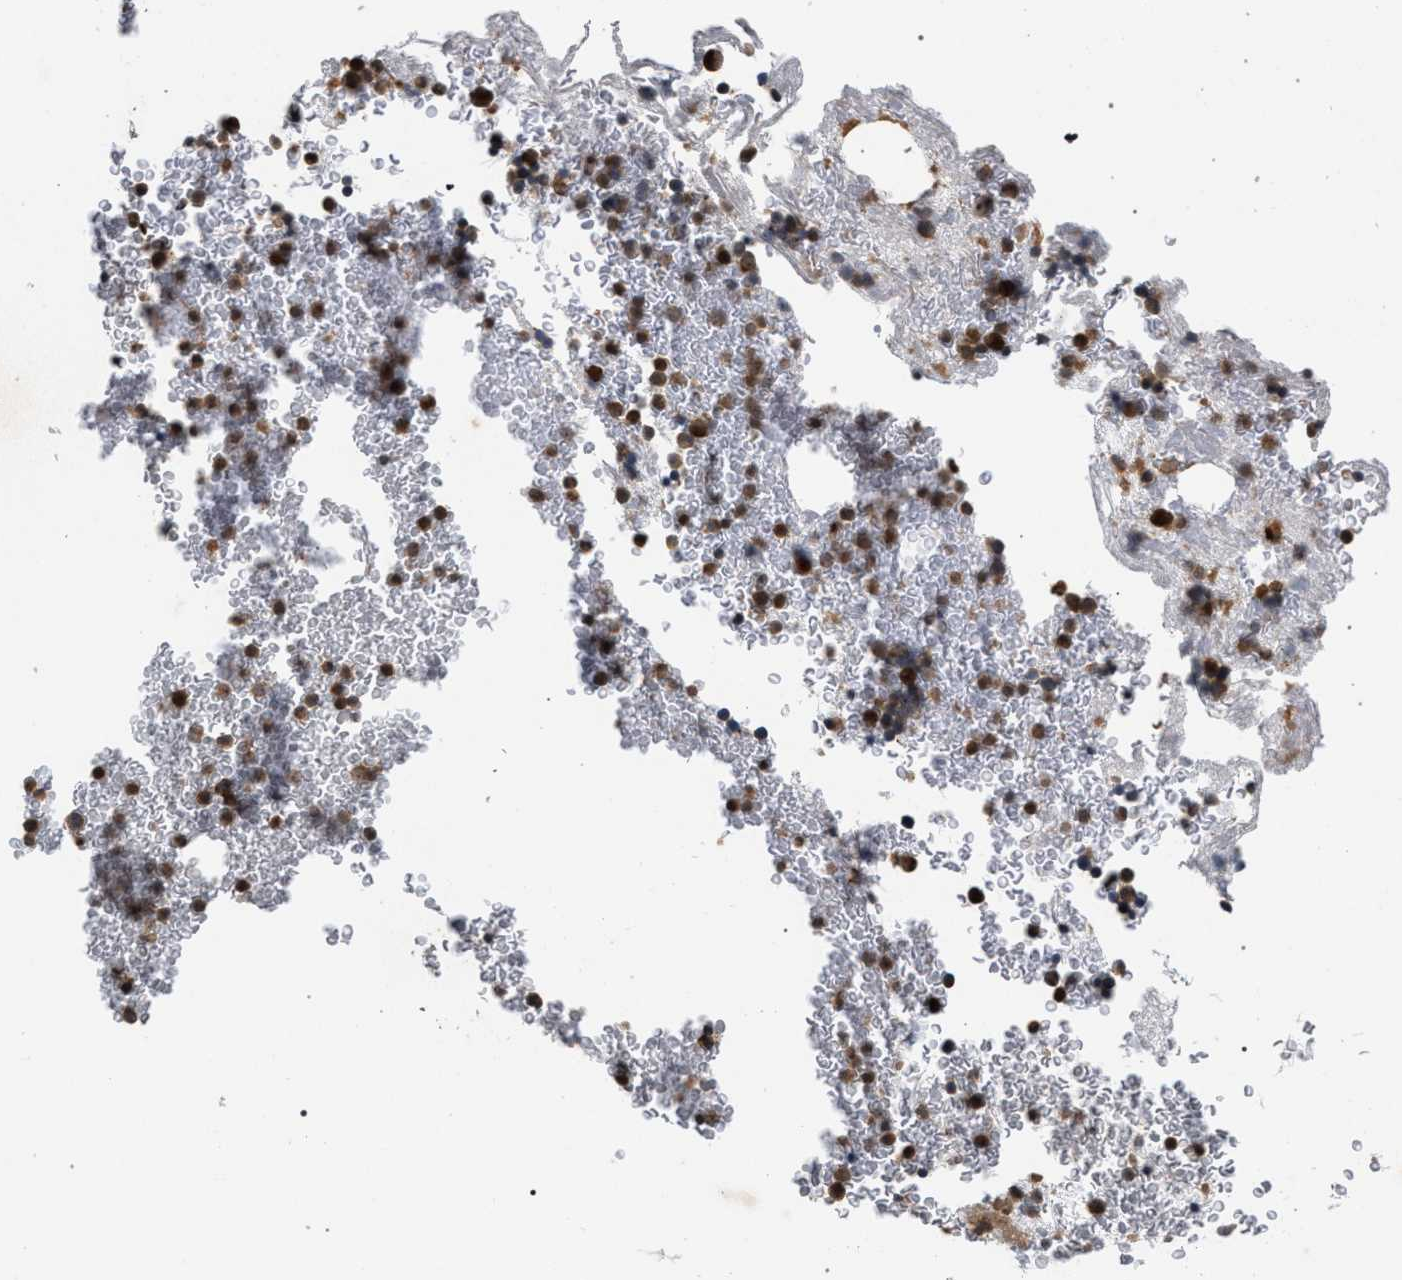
{"staining": {"intensity": "moderate", "quantity": ">75%", "location": "cytoplasmic/membranous,nuclear"}, "tissue": "bone marrow", "cell_type": "Hematopoietic cells", "image_type": "normal", "snomed": [{"axis": "morphology", "description": "Normal tissue, NOS"}, {"axis": "morphology", "description": "Inflammation, NOS"}, {"axis": "topography", "description": "Bone marrow"}], "caption": "A micrograph of bone marrow stained for a protein shows moderate cytoplasmic/membranous,nuclear brown staining in hematopoietic cells. (DAB (3,3'-diaminobenzidine) = brown stain, brightfield microscopy at high magnification).", "gene": "IRAK4", "patient": {"sex": "male", "age": 63}}